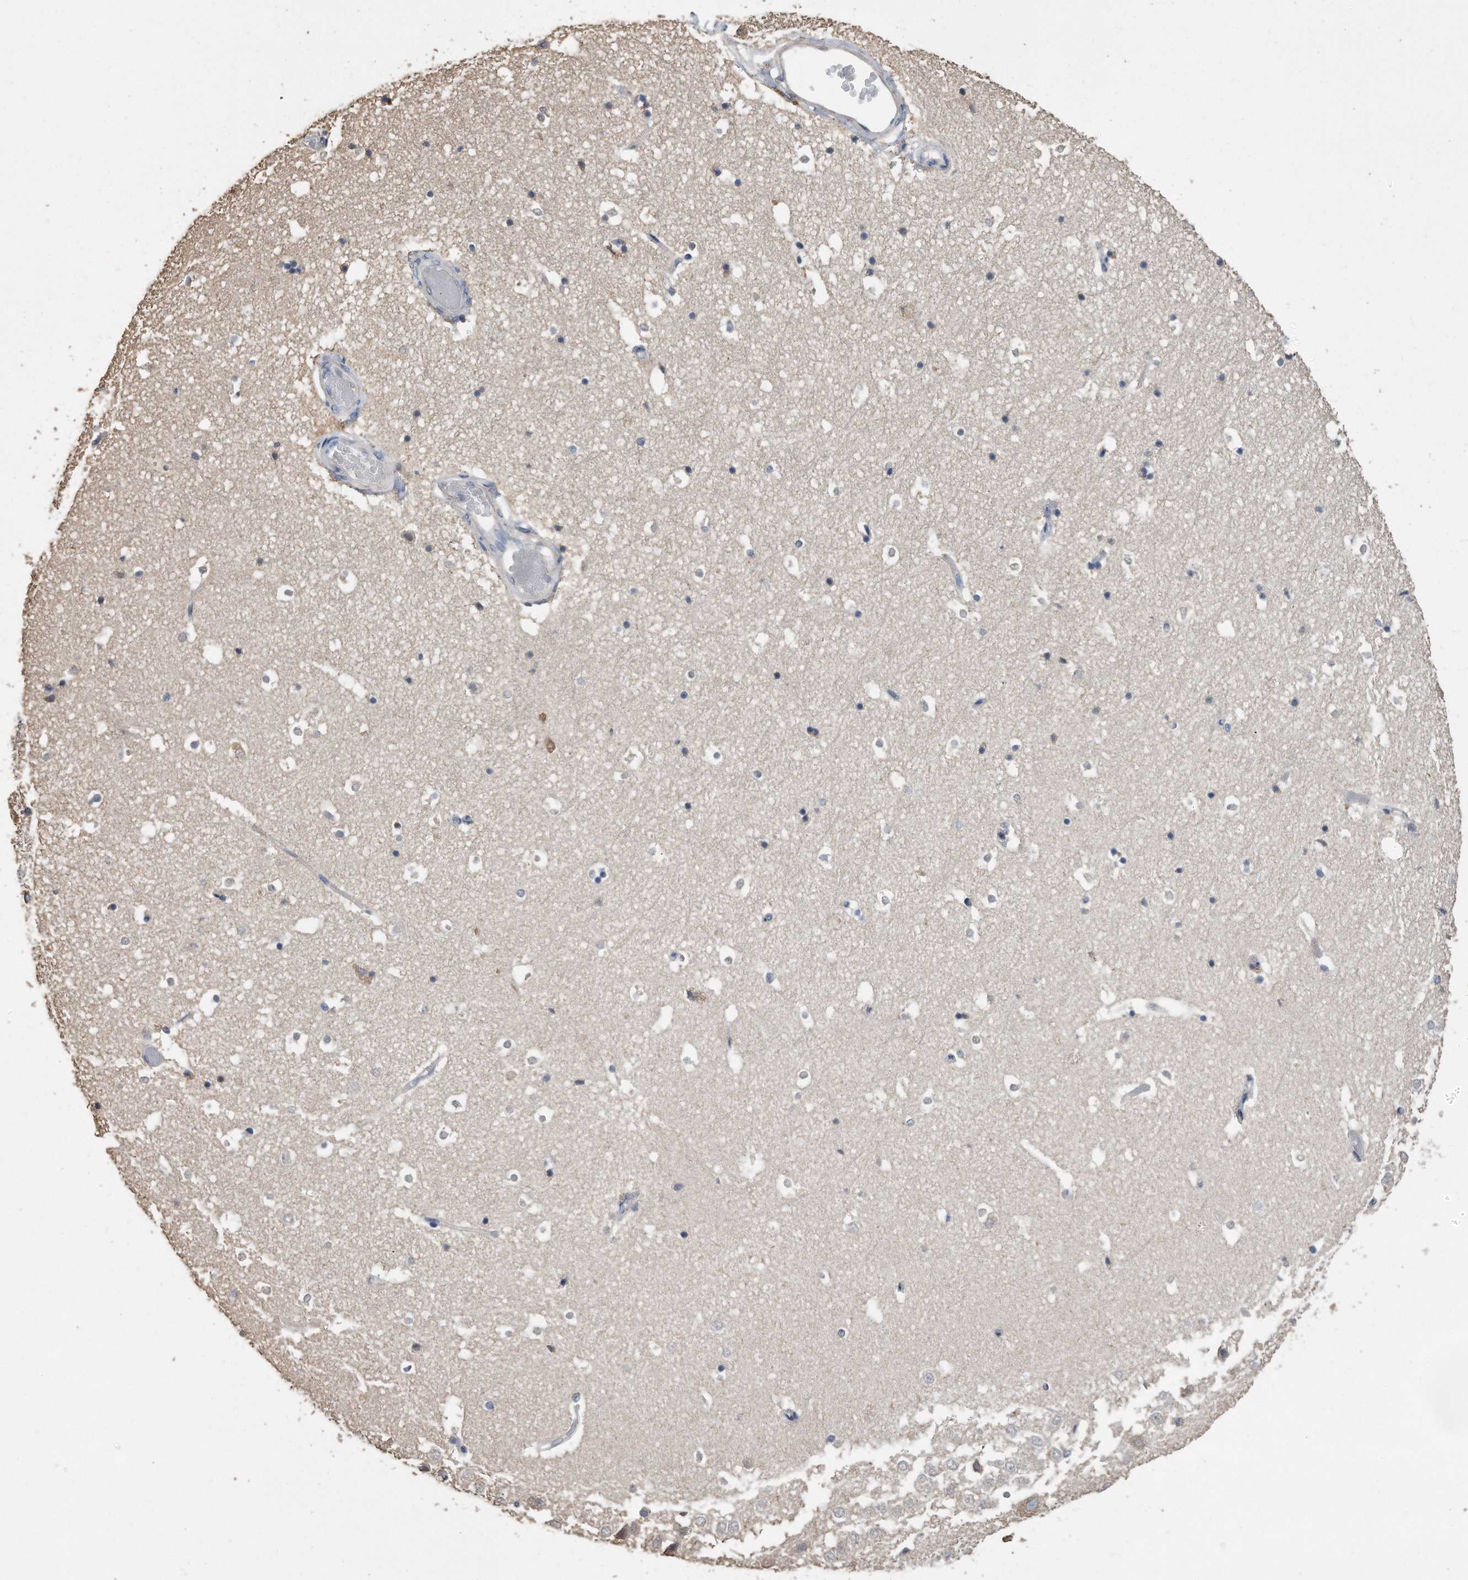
{"staining": {"intensity": "negative", "quantity": "none", "location": "none"}, "tissue": "hippocampus", "cell_type": "Glial cells", "image_type": "normal", "snomed": [{"axis": "morphology", "description": "Normal tissue, NOS"}, {"axis": "topography", "description": "Hippocampus"}], "caption": "Immunohistochemistry (IHC) micrograph of benign hippocampus: hippocampus stained with DAB shows no significant protein staining in glial cells. The staining was performed using DAB to visualize the protein expression in brown, while the nuclei were stained in blue with hematoxylin (Magnification: 20x).", "gene": "CDCP1", "patient": {"sex": "female", "age": 52}}